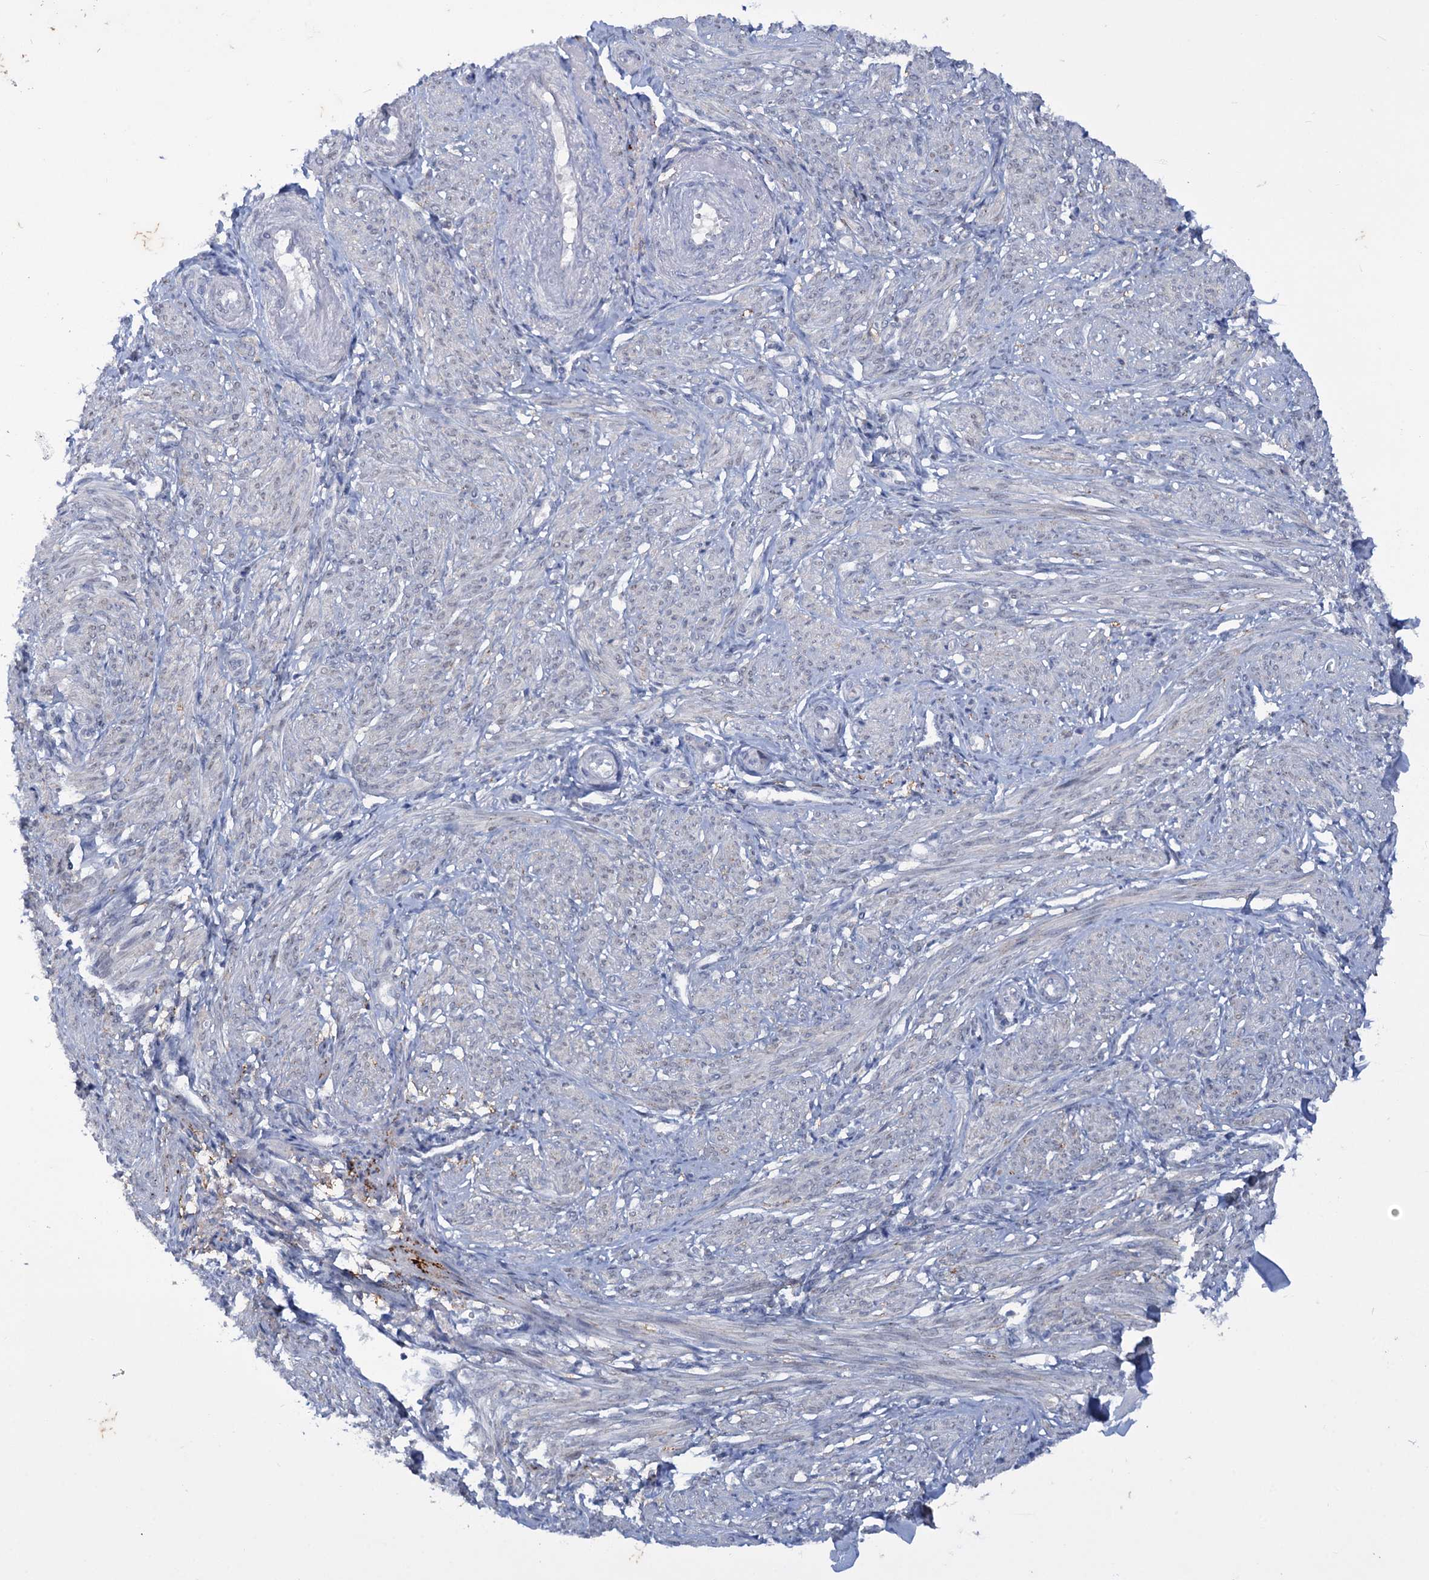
{"staining": {"intensity": "moderate", "quantity": "<25%", "location": "cytoplasmic/membranous"}, "tissue": "smooth muscle", "cell_type": "Smooth muscle cells", "image_type": "normal", "snomed": [{"axis": "morphology", "description": "Normal tissue, NOS"}, {"axis": "topography", "description": "Smooth muscle"}], "caption": "Protein staining of normal smooth muscle shows moderate cytoplasmic/membranous staining in about <25% of smooth muscle cells.", "gene": "MID1IP1", "patient": {"sex": "female", "age": 39}}